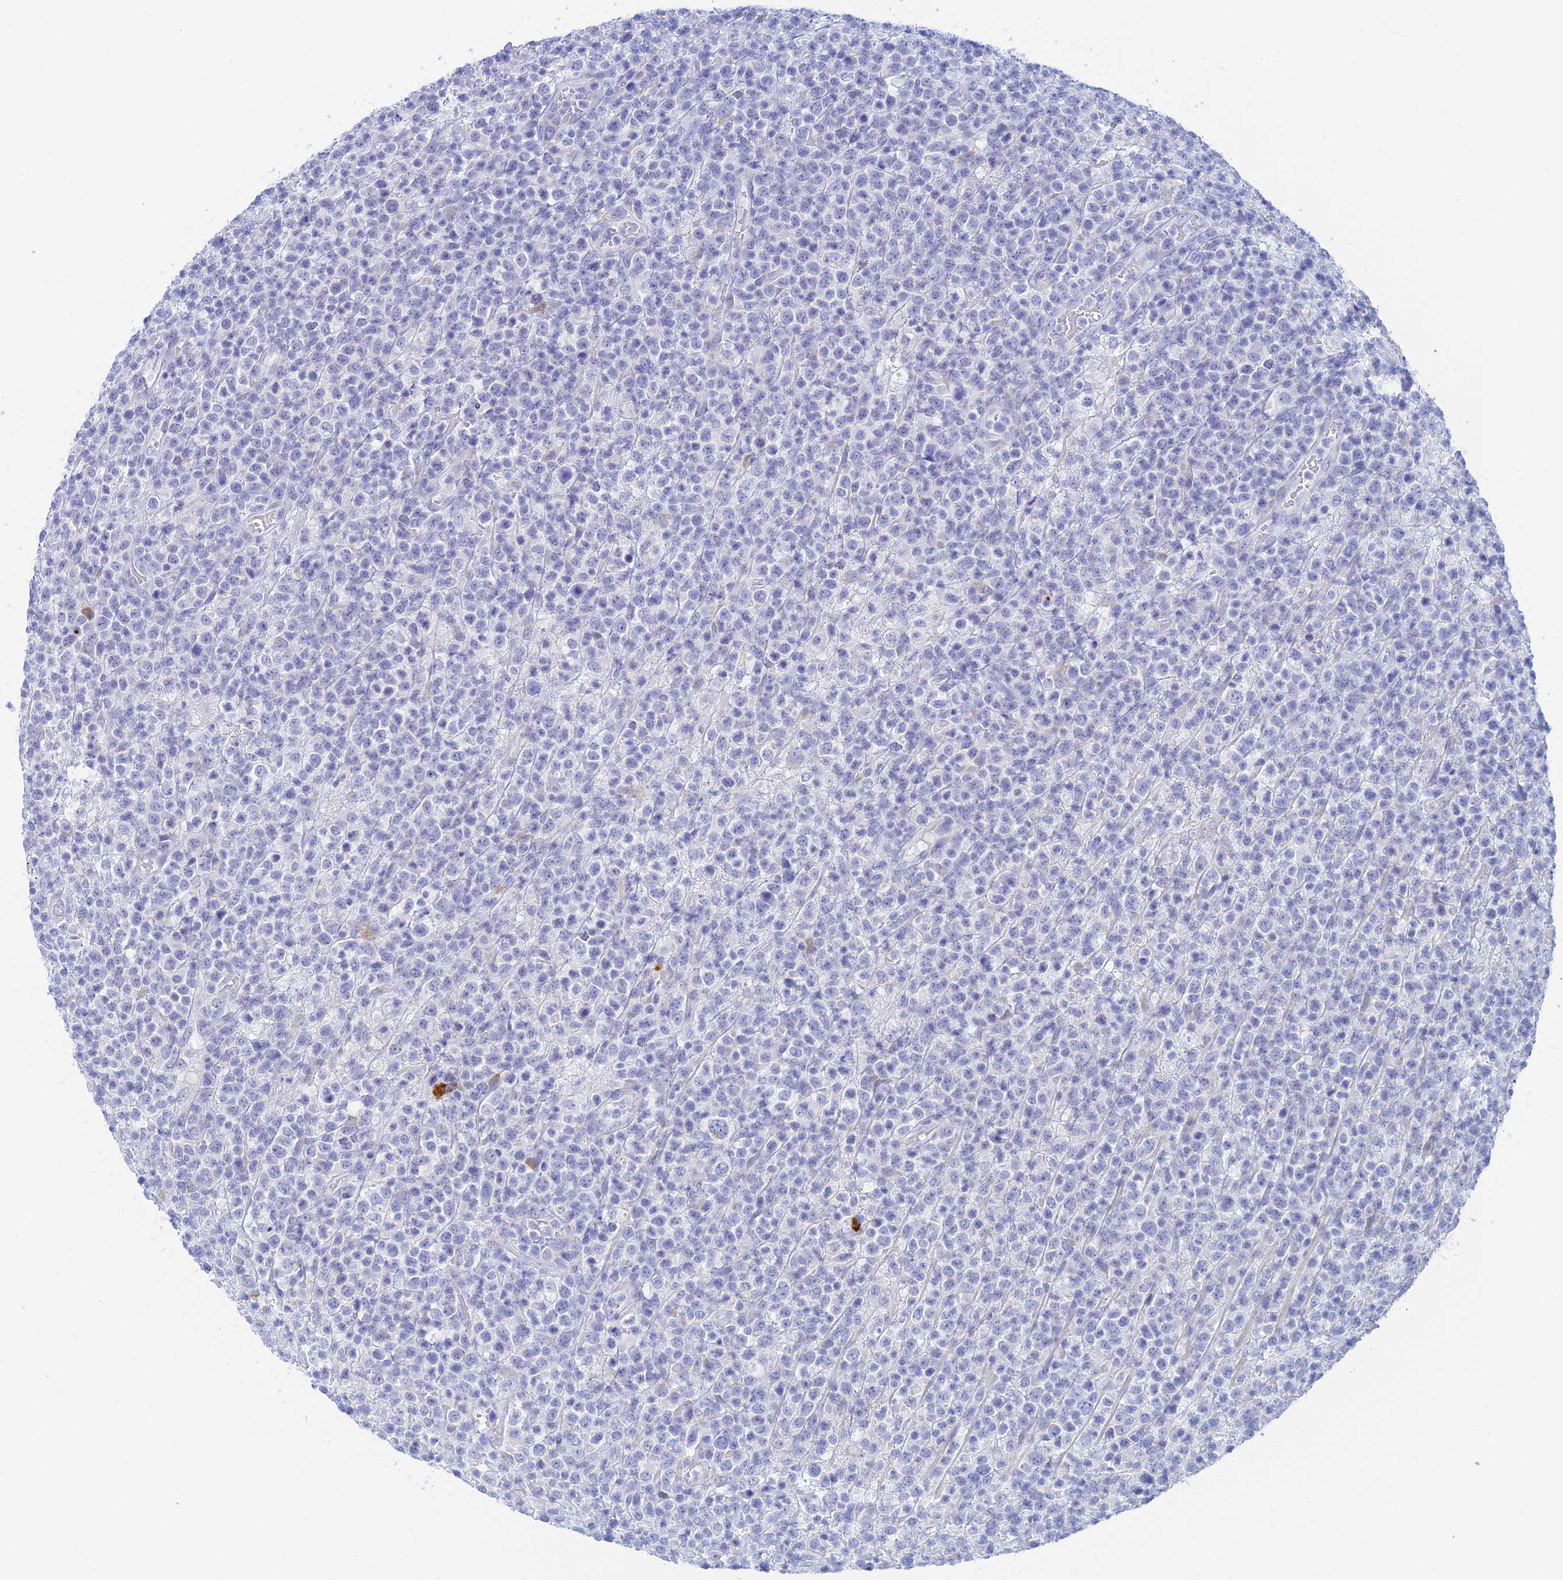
{"staining": {"intensity": "negative", "quantity": "none", "location": "none"}, "tissue": "lymphoma", "cell_type": "Tumor cells", "image_type": "cancer", "snomed": [{"axis": "morphology", "description": "Malignant lymphoma, non-Hodgkin's type, High grade"}, {"axis": "topography", "description": "Colon"}], "caption": "Tumor cells show no significant protein positivity in malignant lymphoma, non-Hodgkin's type (high-grade).", "gene": "CEP152", "patient": {"sex": "female", "age": 53}}